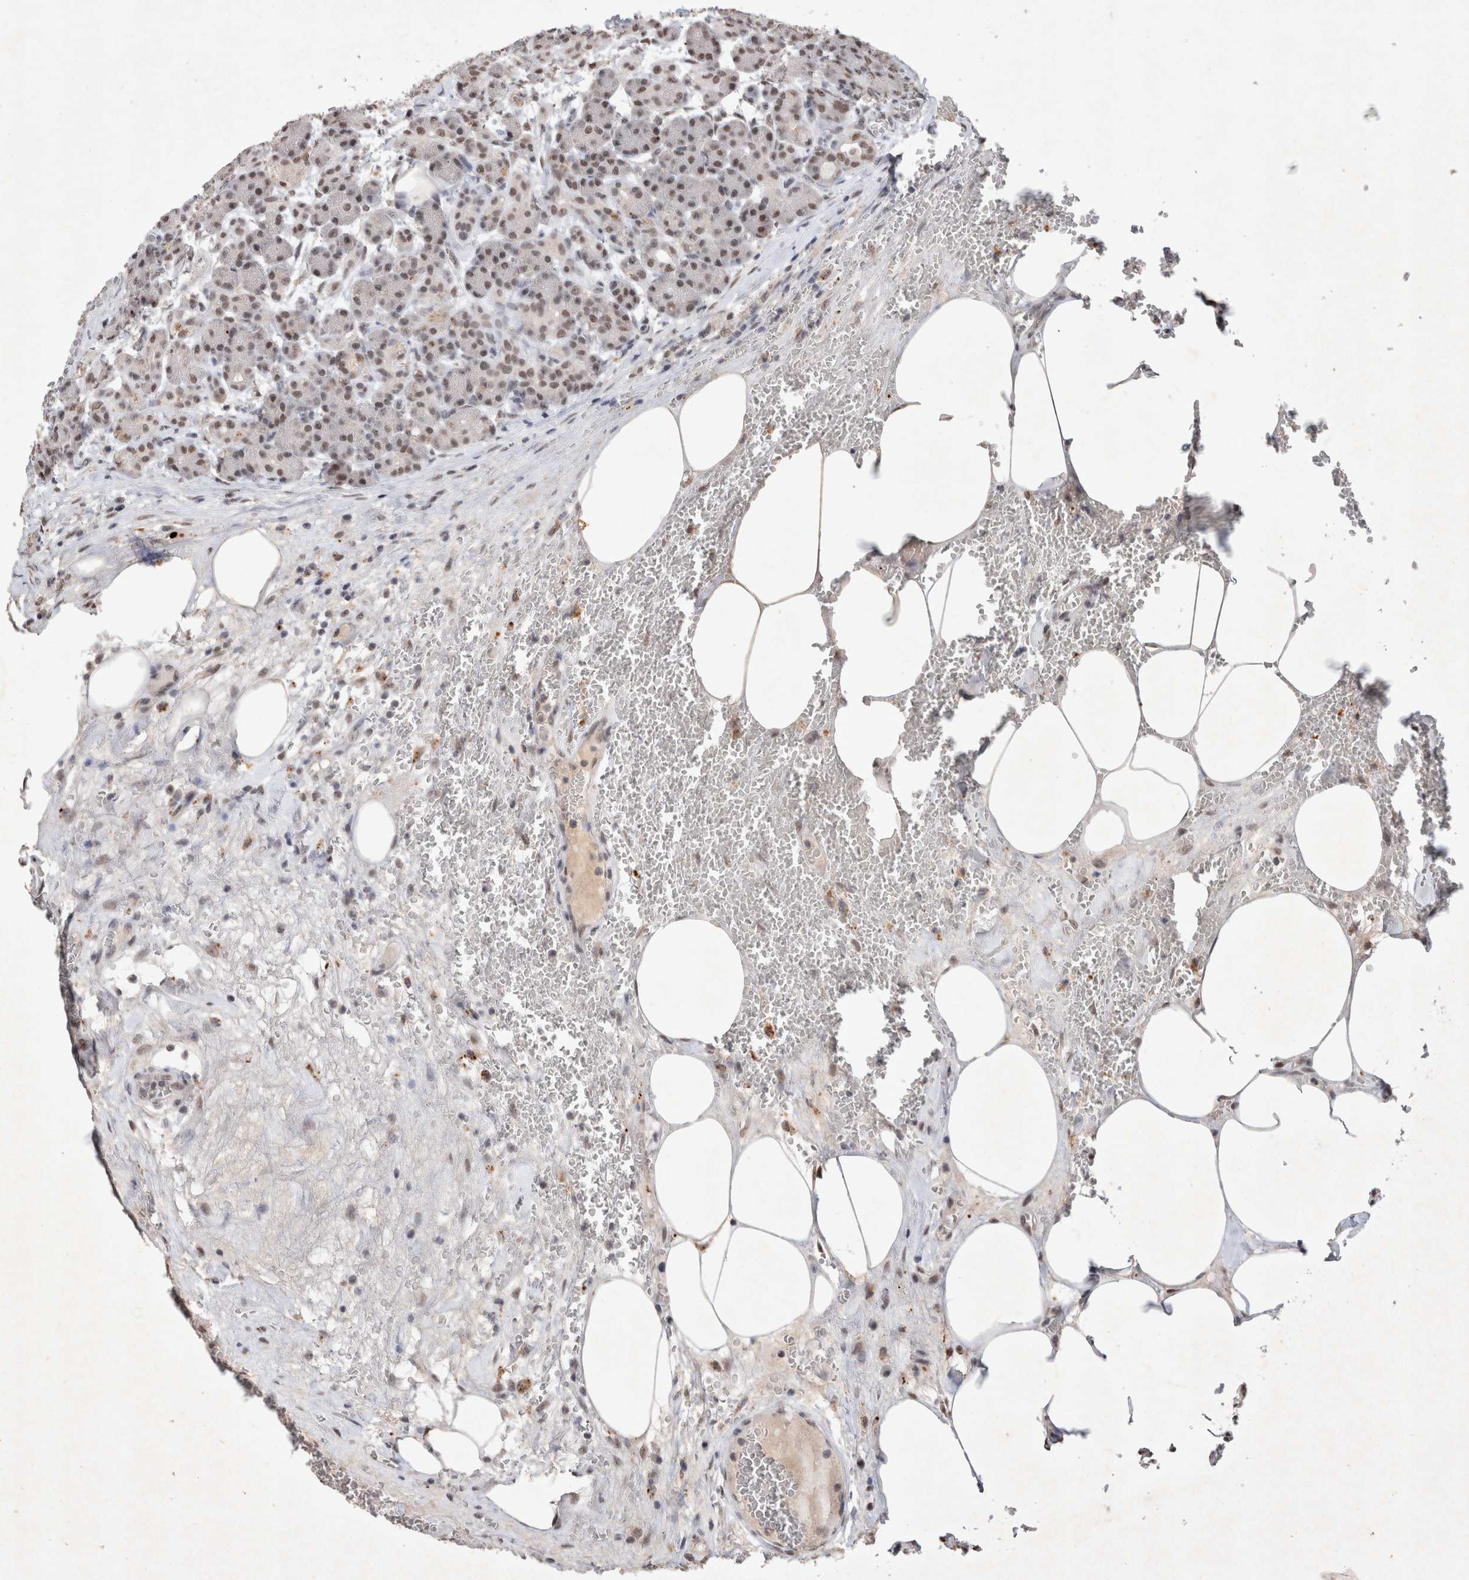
{"staining": {"intensity": "weak", "quantity": "25%-75%", "location": "nuclear"}, "tissue": "pancreas", "cell_type": "Exocrine glandular cells", "image_type": "normal", "snomed": [{"axis": "morphology", "description": "Normal tissue, NOS"}, {"axis": "topography", "description": "Pancreas"}], "caption": "Brown immunohistochemical staining in unremarkable human pancreas shows weak nuclear expression in approximately 25%-75% of exocrine glandular cells. The staining was performed using DAB (3,3'-diaminobenzidine), with brown indicating positive protein expression. Nuclei are stained blue with hematoxylin.", "gene": "XRCC5", "patient": {"sex": "male", "age": 63}}